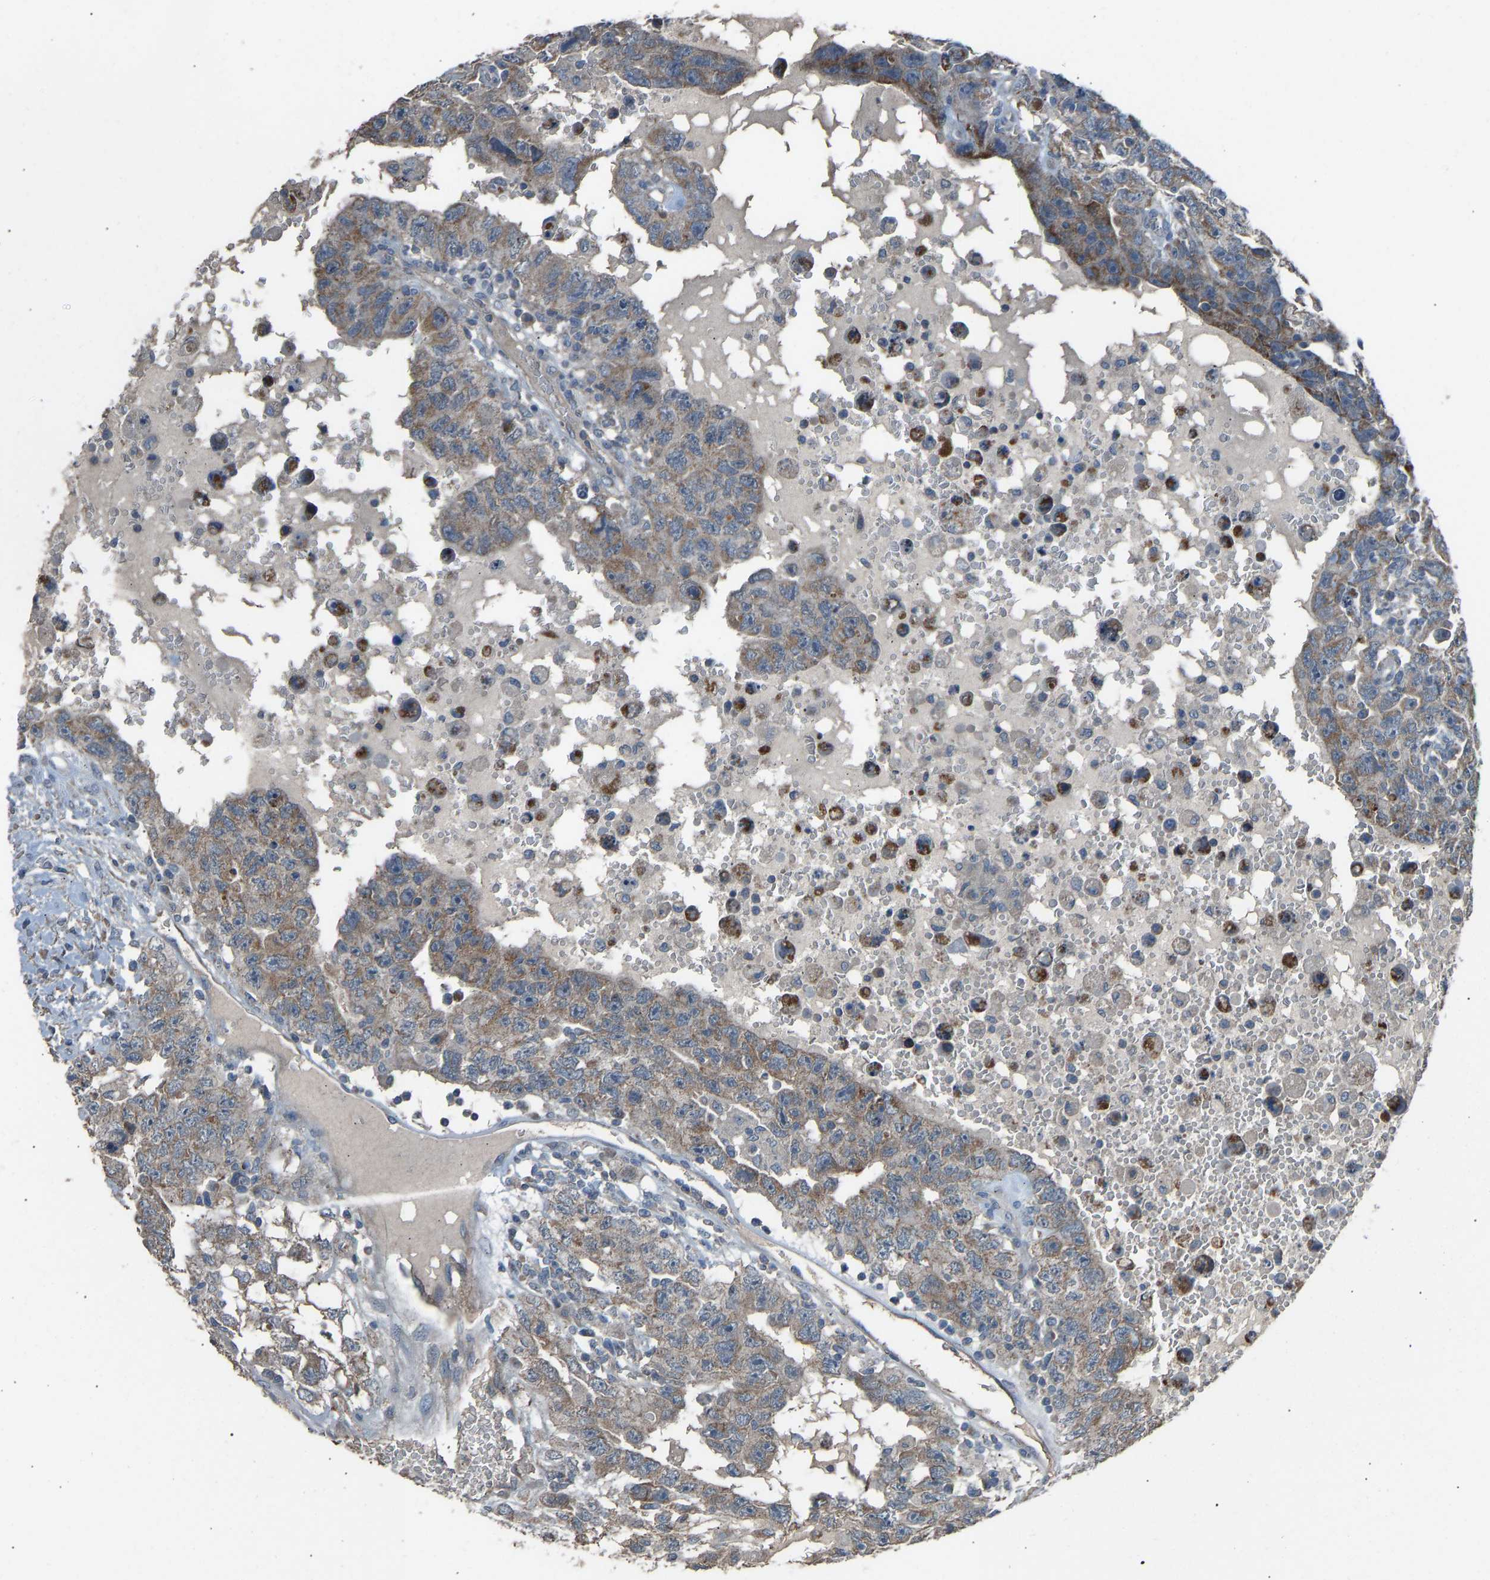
{"staining": {"intensity": "moderate", "quantity": ">75%", "location": "cytoplasmic/membranous"}, "tissue": "testis cancer", "cell_type": "Tumor cells", "image_type": "cancer", "snomed": [{"axis": "morphology", "description": "Carcinoma, Embryonal, NOS"}, {"axis": "topography", "description": "Testis"}], "caption": "DAB (3,3'-diaminobenzidine) immunohistochemical staining of testis embryonal carcinoma reveals moderate cytoplasmic/membranous protein staining in about >75% of tumor cells. The staining was performed using DAB (3,3'-diaminobenzidine), with brown indicating positive protein expression. Nuclei are stained blue with hematoxylin.", "gene": "TGFBR3", "patient": {"sex": "male", "age": 26}}